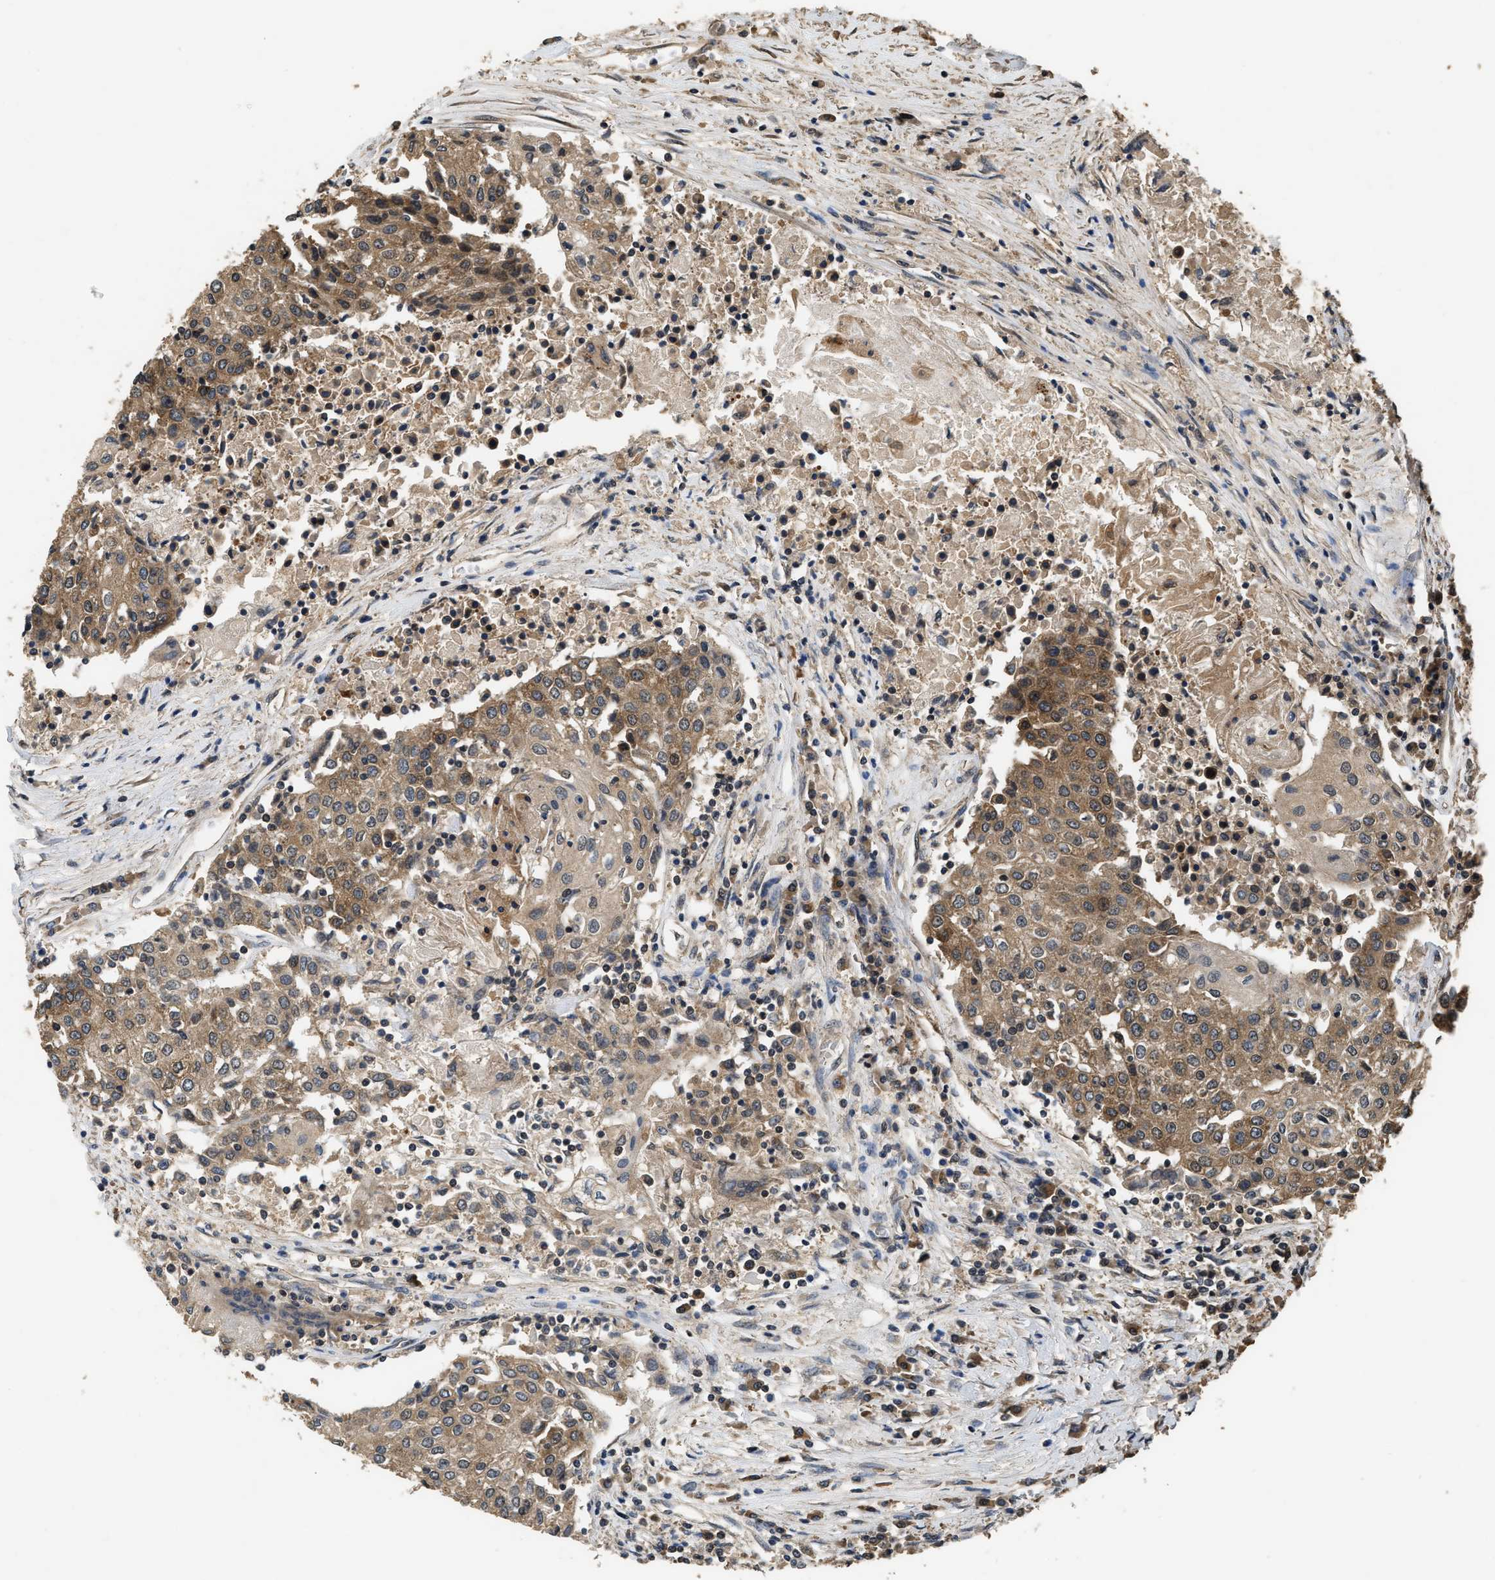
{"staining": {"intensity": "moderate", "quantity": ">75%", "location": "cytoplasmic/membranous"}, "tissue": "urothelial cancer", "cell_type": "Tumor cells", "image_type": "cancer", "snomed": [{"axis": "morphology", "description": "Urothelial carcinoma, High grade"}, {"axis": "topography", "description": "Urinary bladder"}], "caption": "Human high-grade urothelial carcinoma stained with a brown dye shows moderate cytoplasmic/membranous positive expression in about >75% of tumor cells.", "gene": "DNAJC2", "patient": {"sex": "female", "age": 85}}